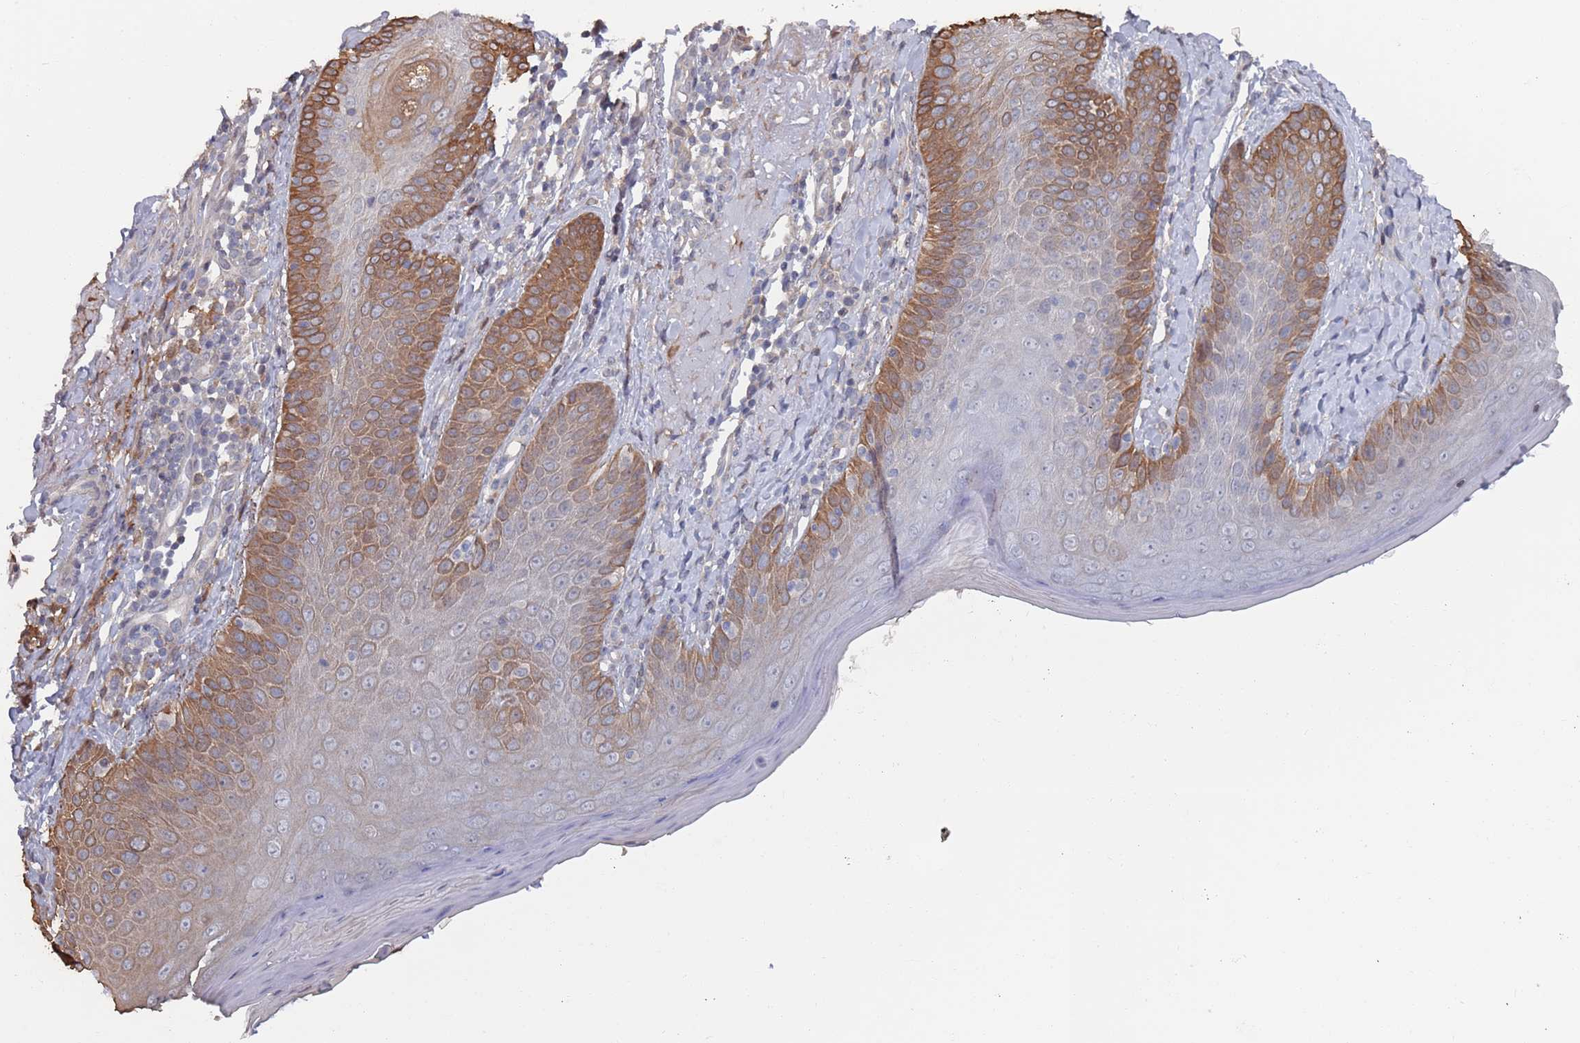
{"staining": {"intensity": "moderate", "quantity": ">75%", "location": "cytoplasmic/membranous"}, "tissue": "skin", "cell_type": "Fibroblasts", "image_type": "normal", "snomed": [{"axis": "morphology", "description": "Normal tissue, NOS"}, {"axis": "topography", "description": "Skin"}], "caption": "A high-resolution photomicrograph shows immunohistochemistry staining of unremarkable skin, which exhibits moderate cytoplasmic/membranous positivity in about >75% of fibroblasts.", "gene": "DGKD", "patient": {"sex": "male", "age": 57}}